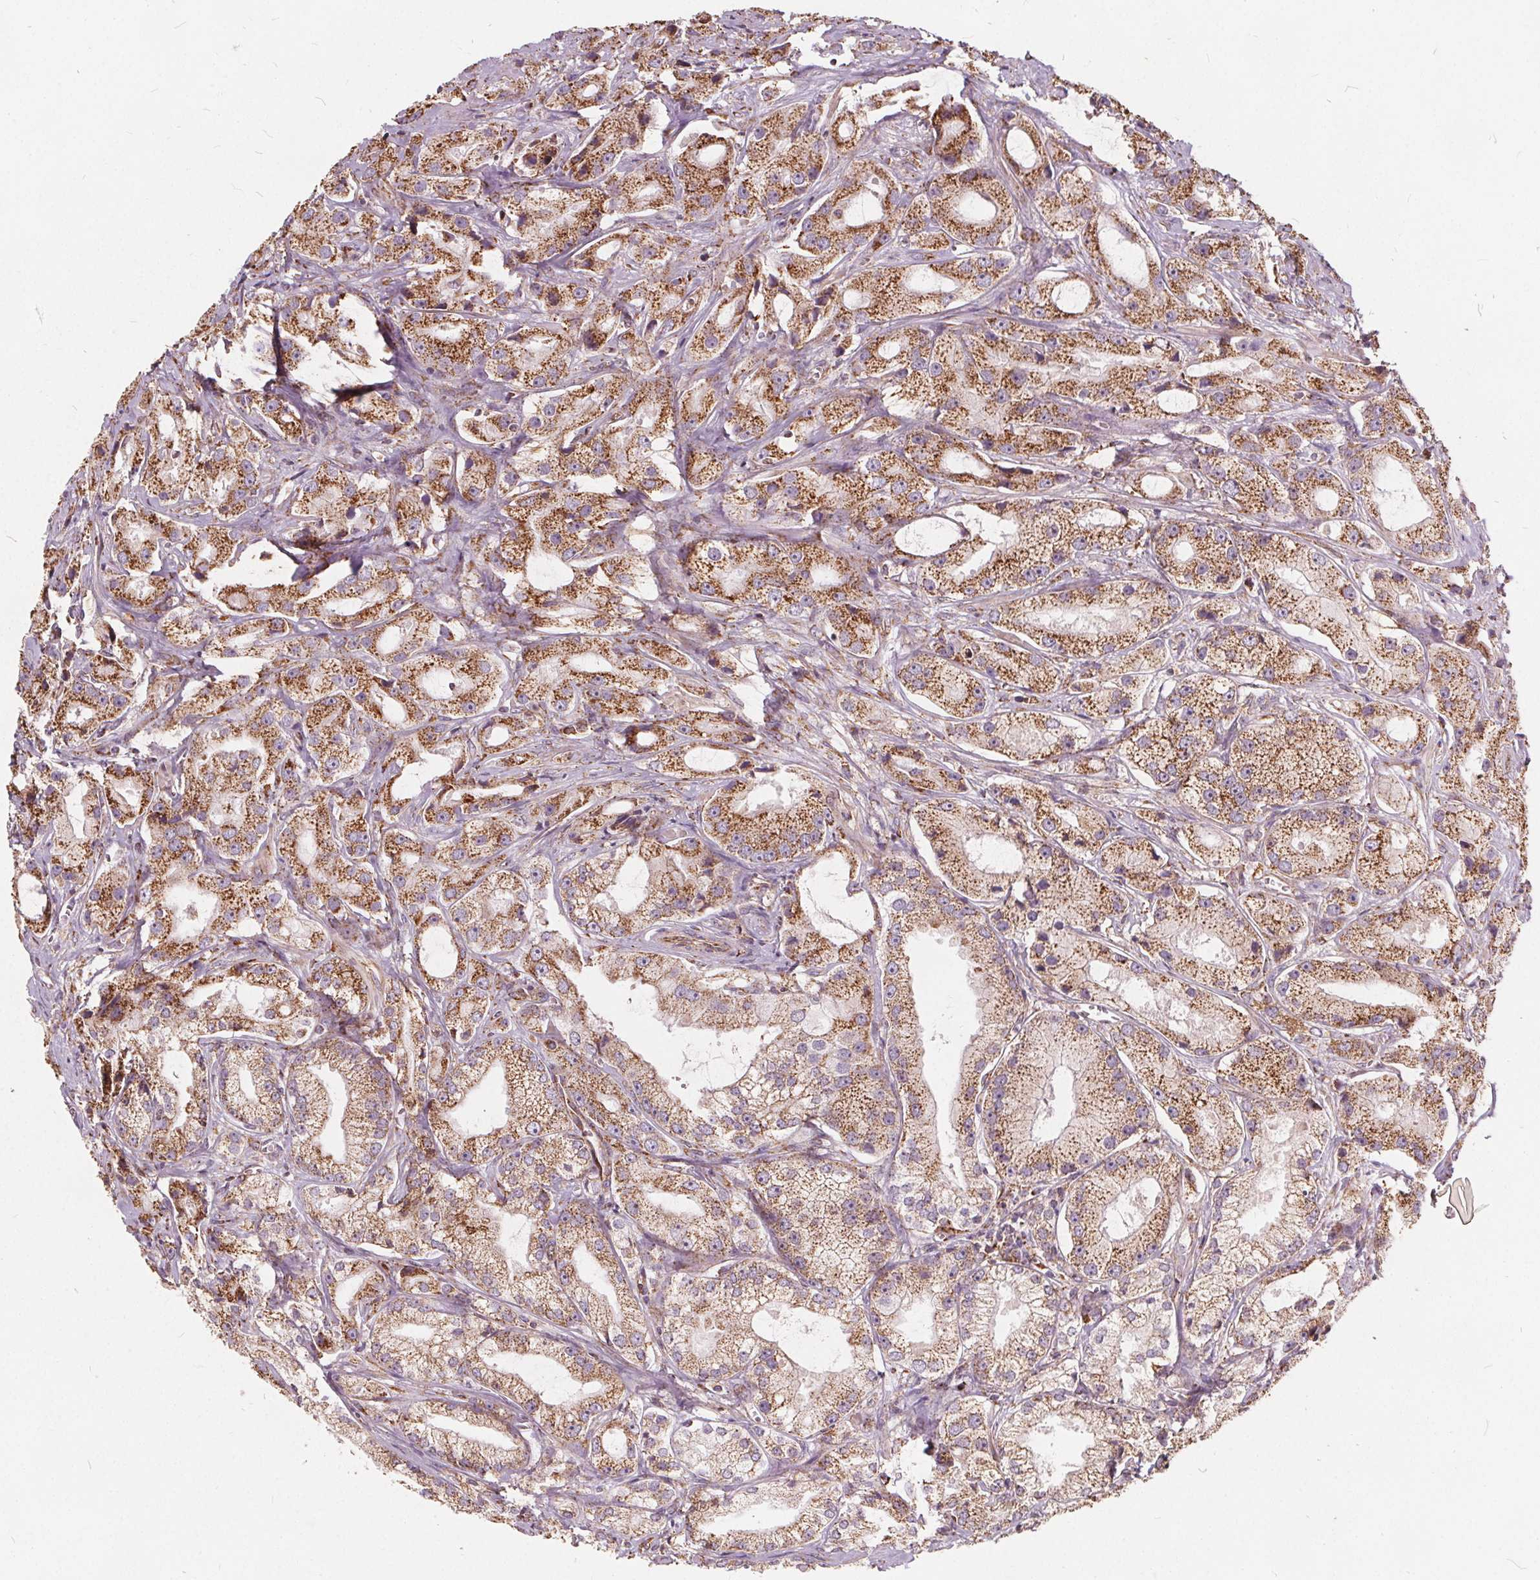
{"staining": {"intensity": "strong", "quantity": ">75%", "location": "cytoplasmic/membranous"}, "tissue": "prostate cancer", "cell_type": "Tumor cells", "image_type": "cancer", "snomed": [{"axis": "morphology", "description": "Adenocarcinoma, High grade"}, {"axis": "topography", "description": "Prostate"}], "caption": "A brown stain highlights strong cytoplasmic/membranous expression of a protein in high-grade adenocarcinoma (prostate) tumor cells. Nuclei are stained in blue.", "gene": "PLSCR3", "patient": {"sex": "male", "age": 64}}